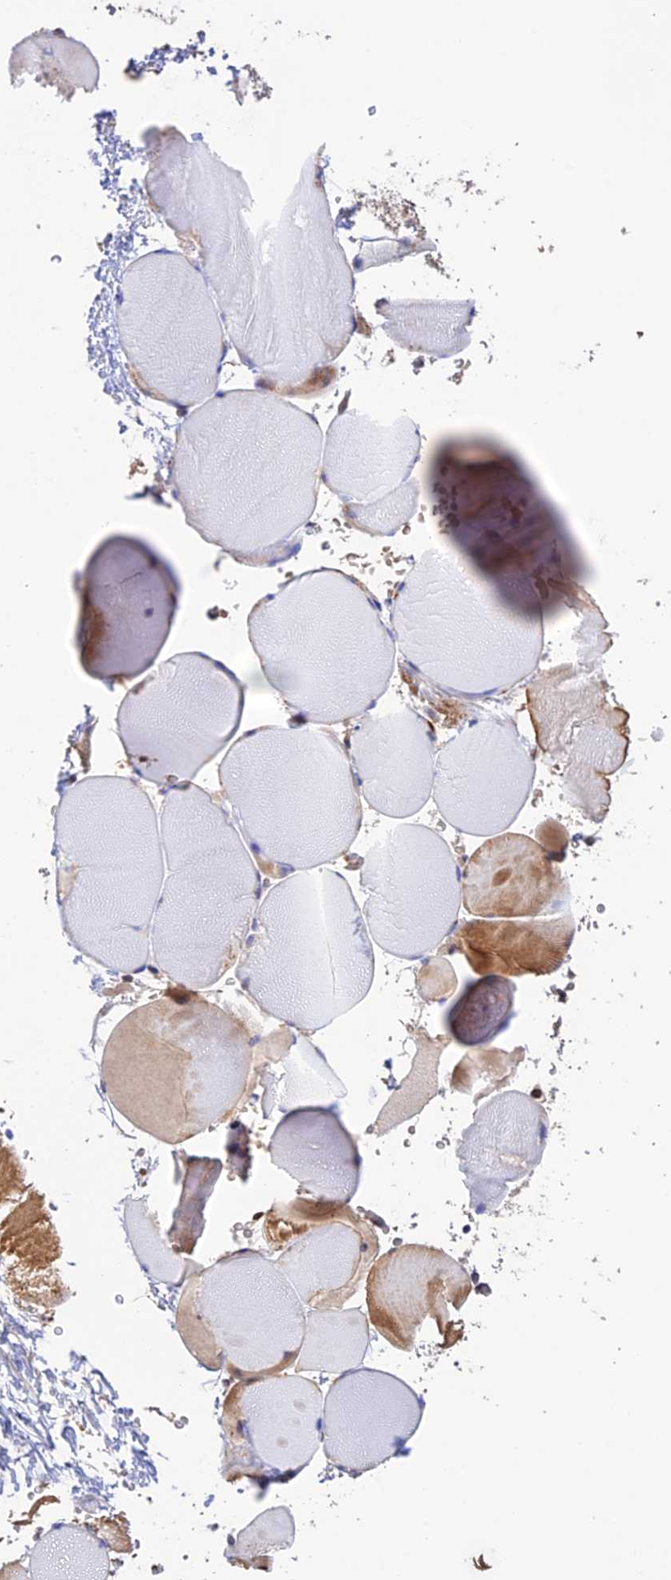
{"staining": {"intensity": "moderate", "quantity": "25%-75%", "location": "cytoplasmic/membranous"}, "tissue": "skeletal muscle", "cell_type": "Myocytes", "image_type": "normal", "snomed": [{"axis": "morphology", "description": "Normal tissue, NOS"}, {"axis": "topography", "description": "Skeletal muscle"}], "caption": "This histopathology image demonstrates immunohistochemistry staining of normal skeletal muscle, with medium moderate cytoplasmic/membranous staining in about 25%-75% of myocytes.", "gene": "CREBL2", "patient": {"sex": "male", "age": 62}}